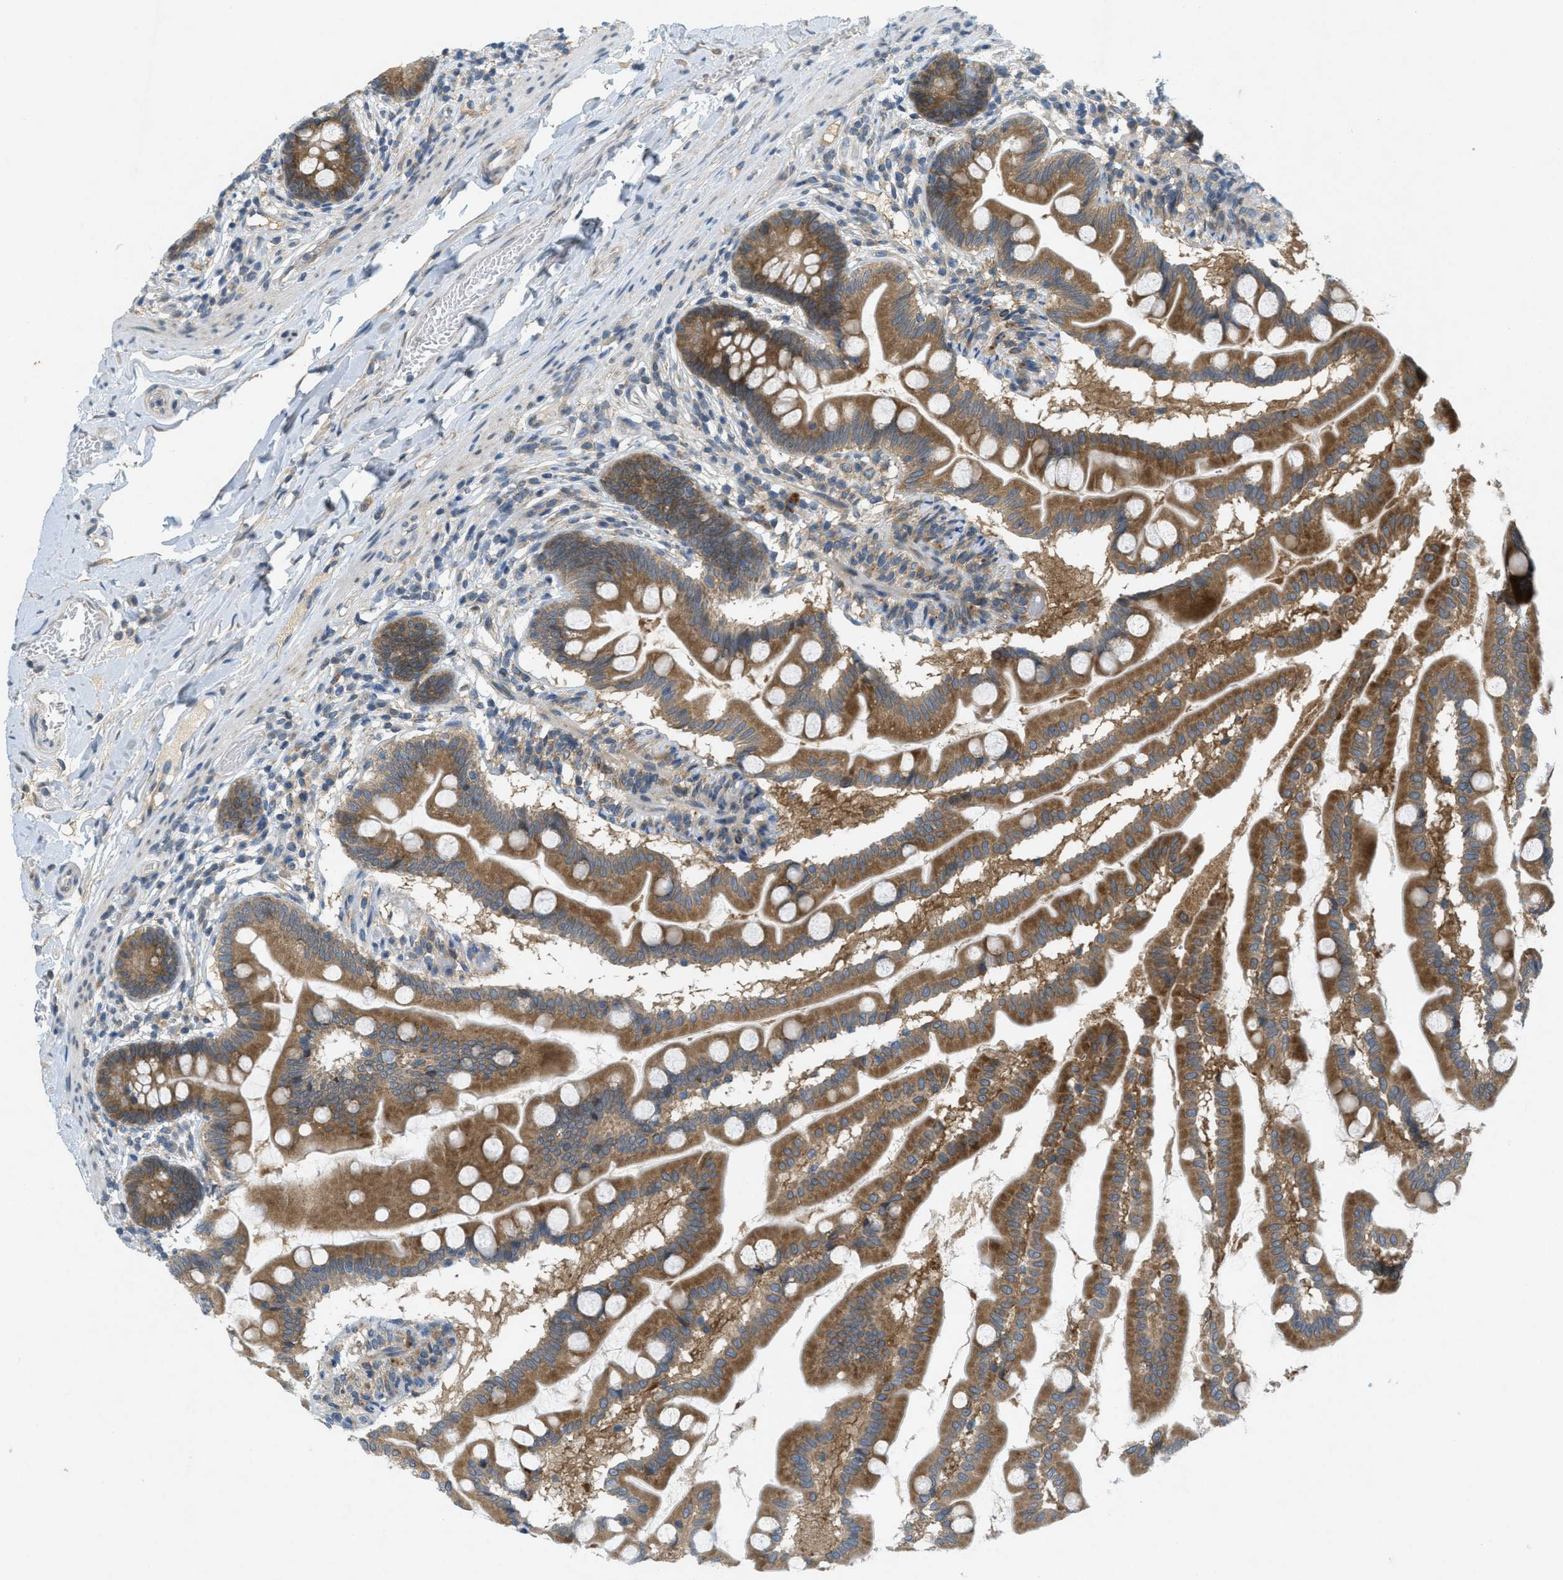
{"staining": {"intensity": "strong", "quantity": ">75%", "location": "cytoplasmic/membranous"}, "tissue": "small intestine", "cell_type": "Glandular cells", "image_type": "normal", "snomed": [{"axis": "morphology", "description": "Normal tissue, NOS"}, {"axis": "topography", "description": "Small intestine"}], "caption": "Protein expression analysis of unremarkable human small intestine reveals strong cytoplasmic/membranous expression in approximately >75% of glandular cells. Using DAB (3,3'-diaminobenzidine) (brown) and hematoxylin (blue) stains, captured at high magnification using brightfield microscopy.", "gene": "SIGMAR1", "patient": {"sex": "female", "age": 56}}